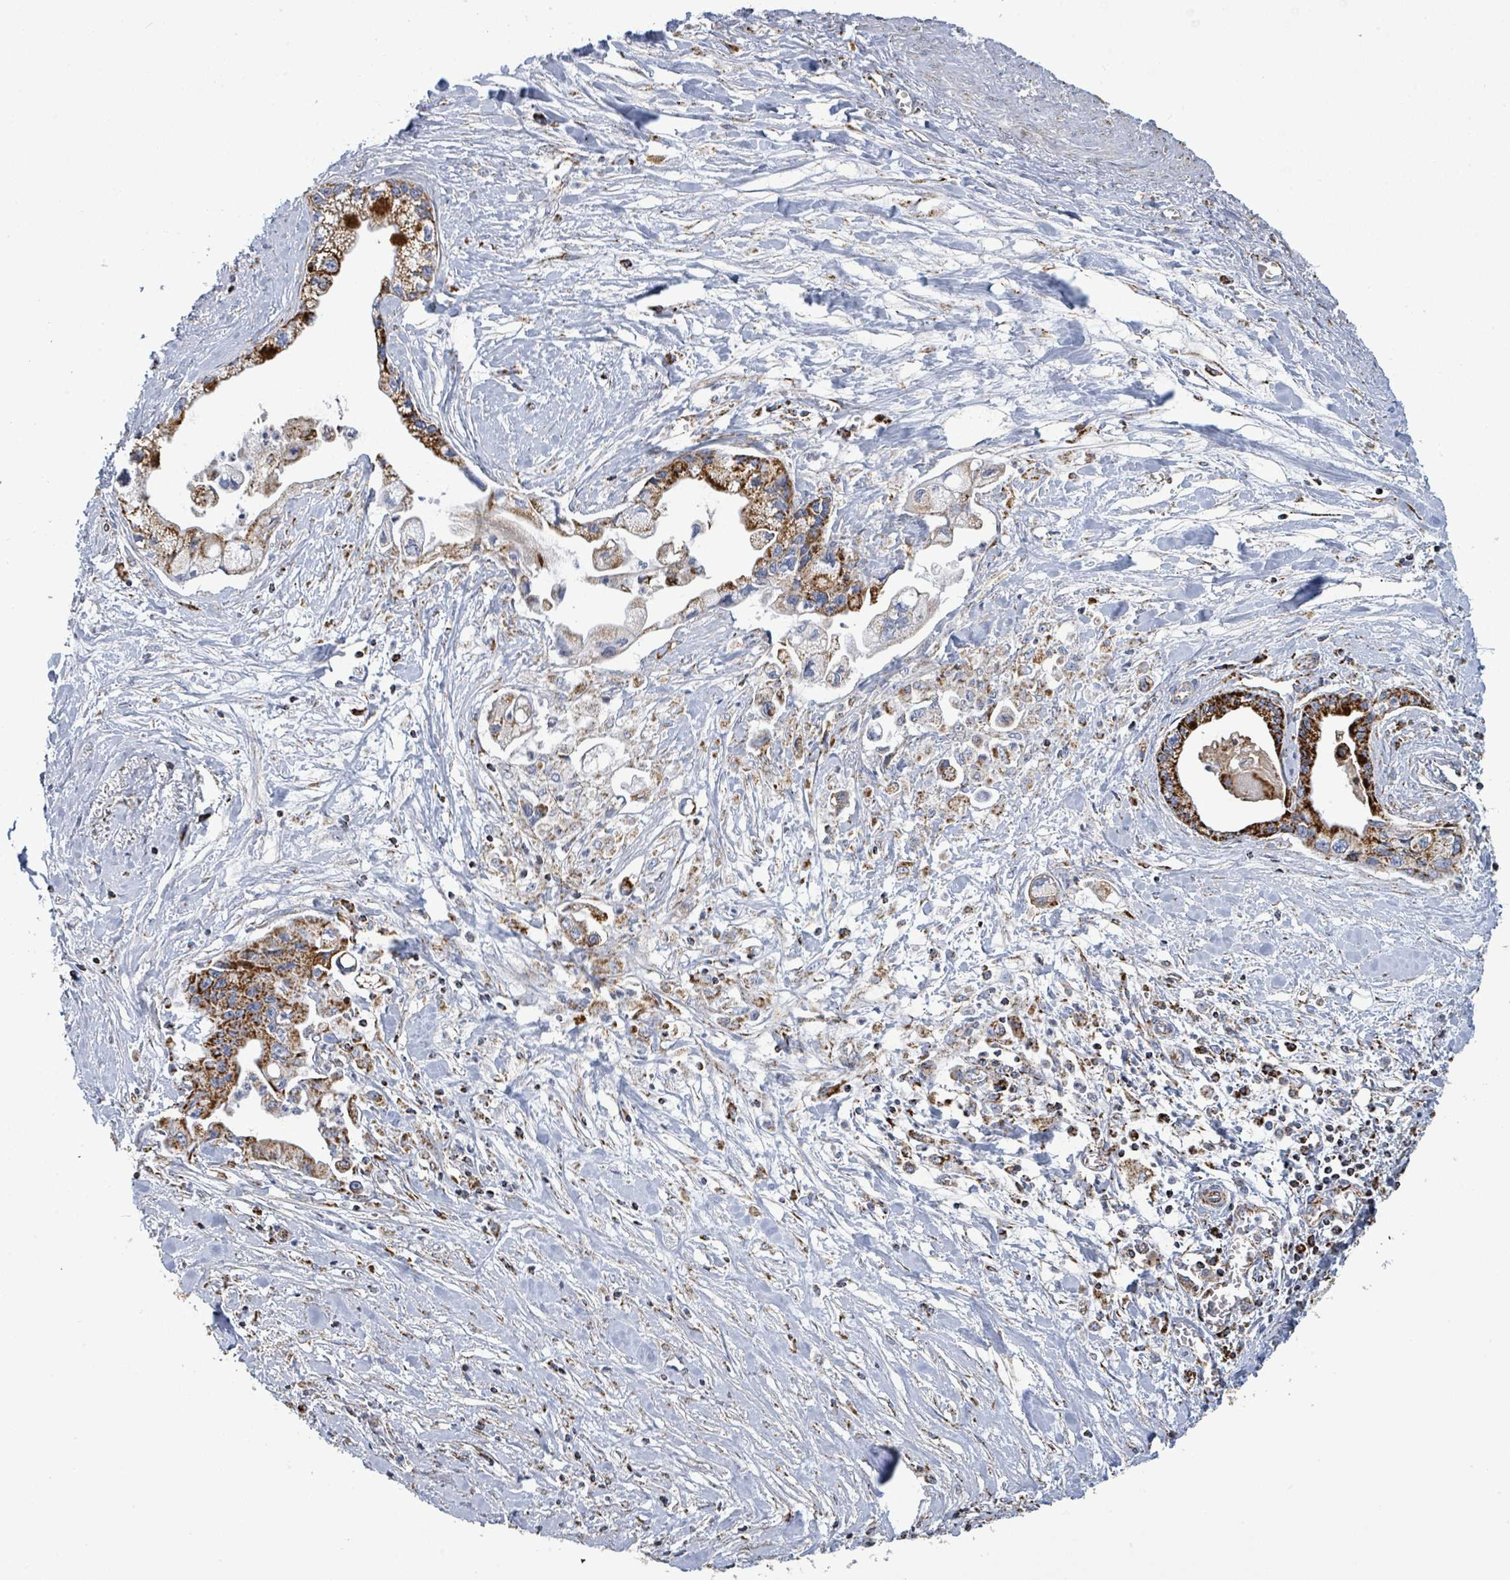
{"staining": {"intensity": "strong", "quantity": ">75%", "location": "cytoplasmic/membranous"}, "tissue": "pancreatic cancer", "cell_type": "Tumor cells", "image_type": "cancer", "snomed": [{"axis": "morphology", "description": "Adenocarcinoma, NOS"}, {"axis": "topography", "description": "Pancreas"}], "caption": "Protein staining of pancreatic cancer (adenocarcinoma) tissue shows strong cytoplasmic/membranous expression in about >75% of tumor cells.", "gene": "SUCLG2", "patient": {"sex": "male", "age": 61}}